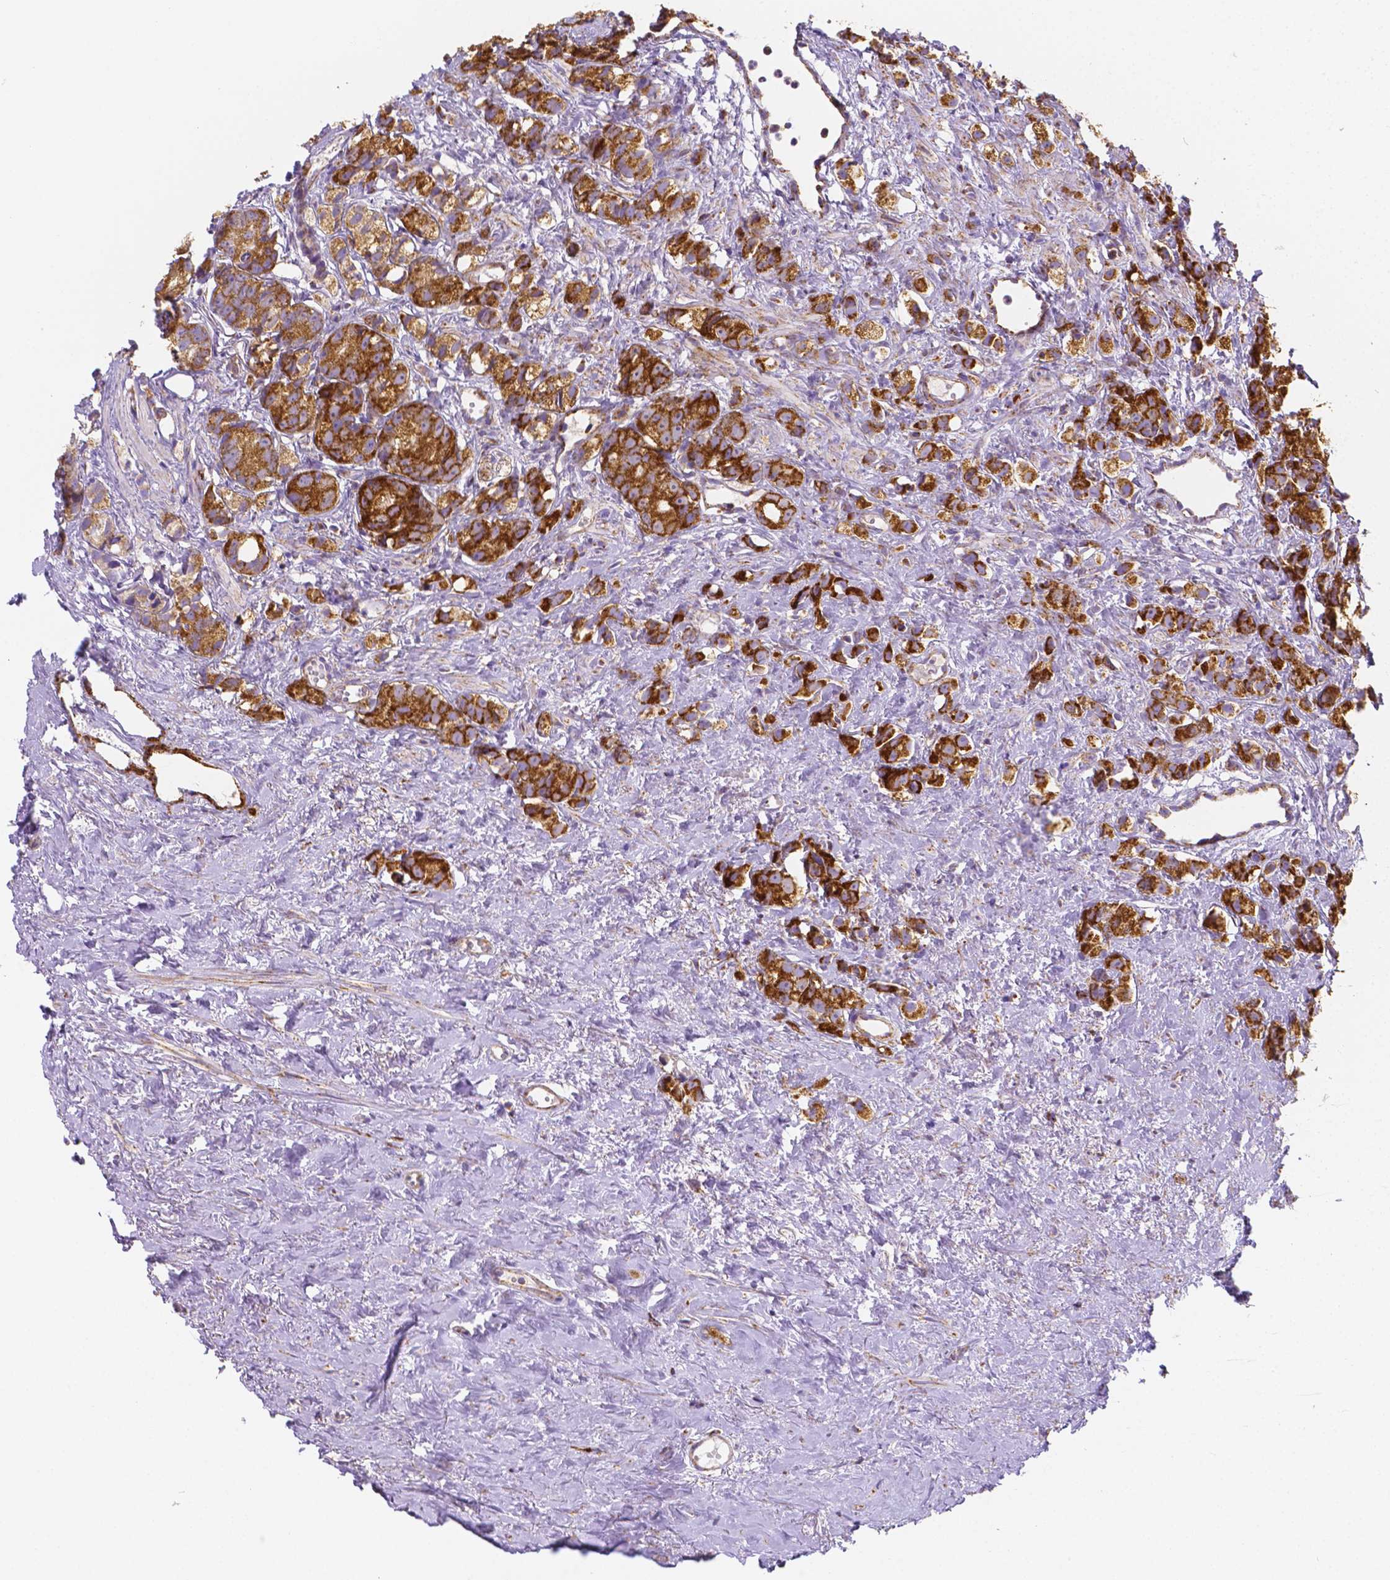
{"staining": {"intensity": "strong", "quantity": ">75%", "location": "cytoplasmic/membranous"}, "tissue": "prostate cancer", "cell_type": "Tumor cells", "image_type": "cancer", "snomed": [{"axis": "morphology", "description": "Adenocarcinoma, High grade"}, {"axis": "topography", "description": "Prostate"}], "caption": "There is high levels of strong cytoplasmic/membranous positivity in tumor cells of prostate cancer (high-grade adenocarcinoma), as demonstrated by immunohistochemical staining (brown color).", "gene": "SGTB", "patient": {"sex": "male", "age": 81}}